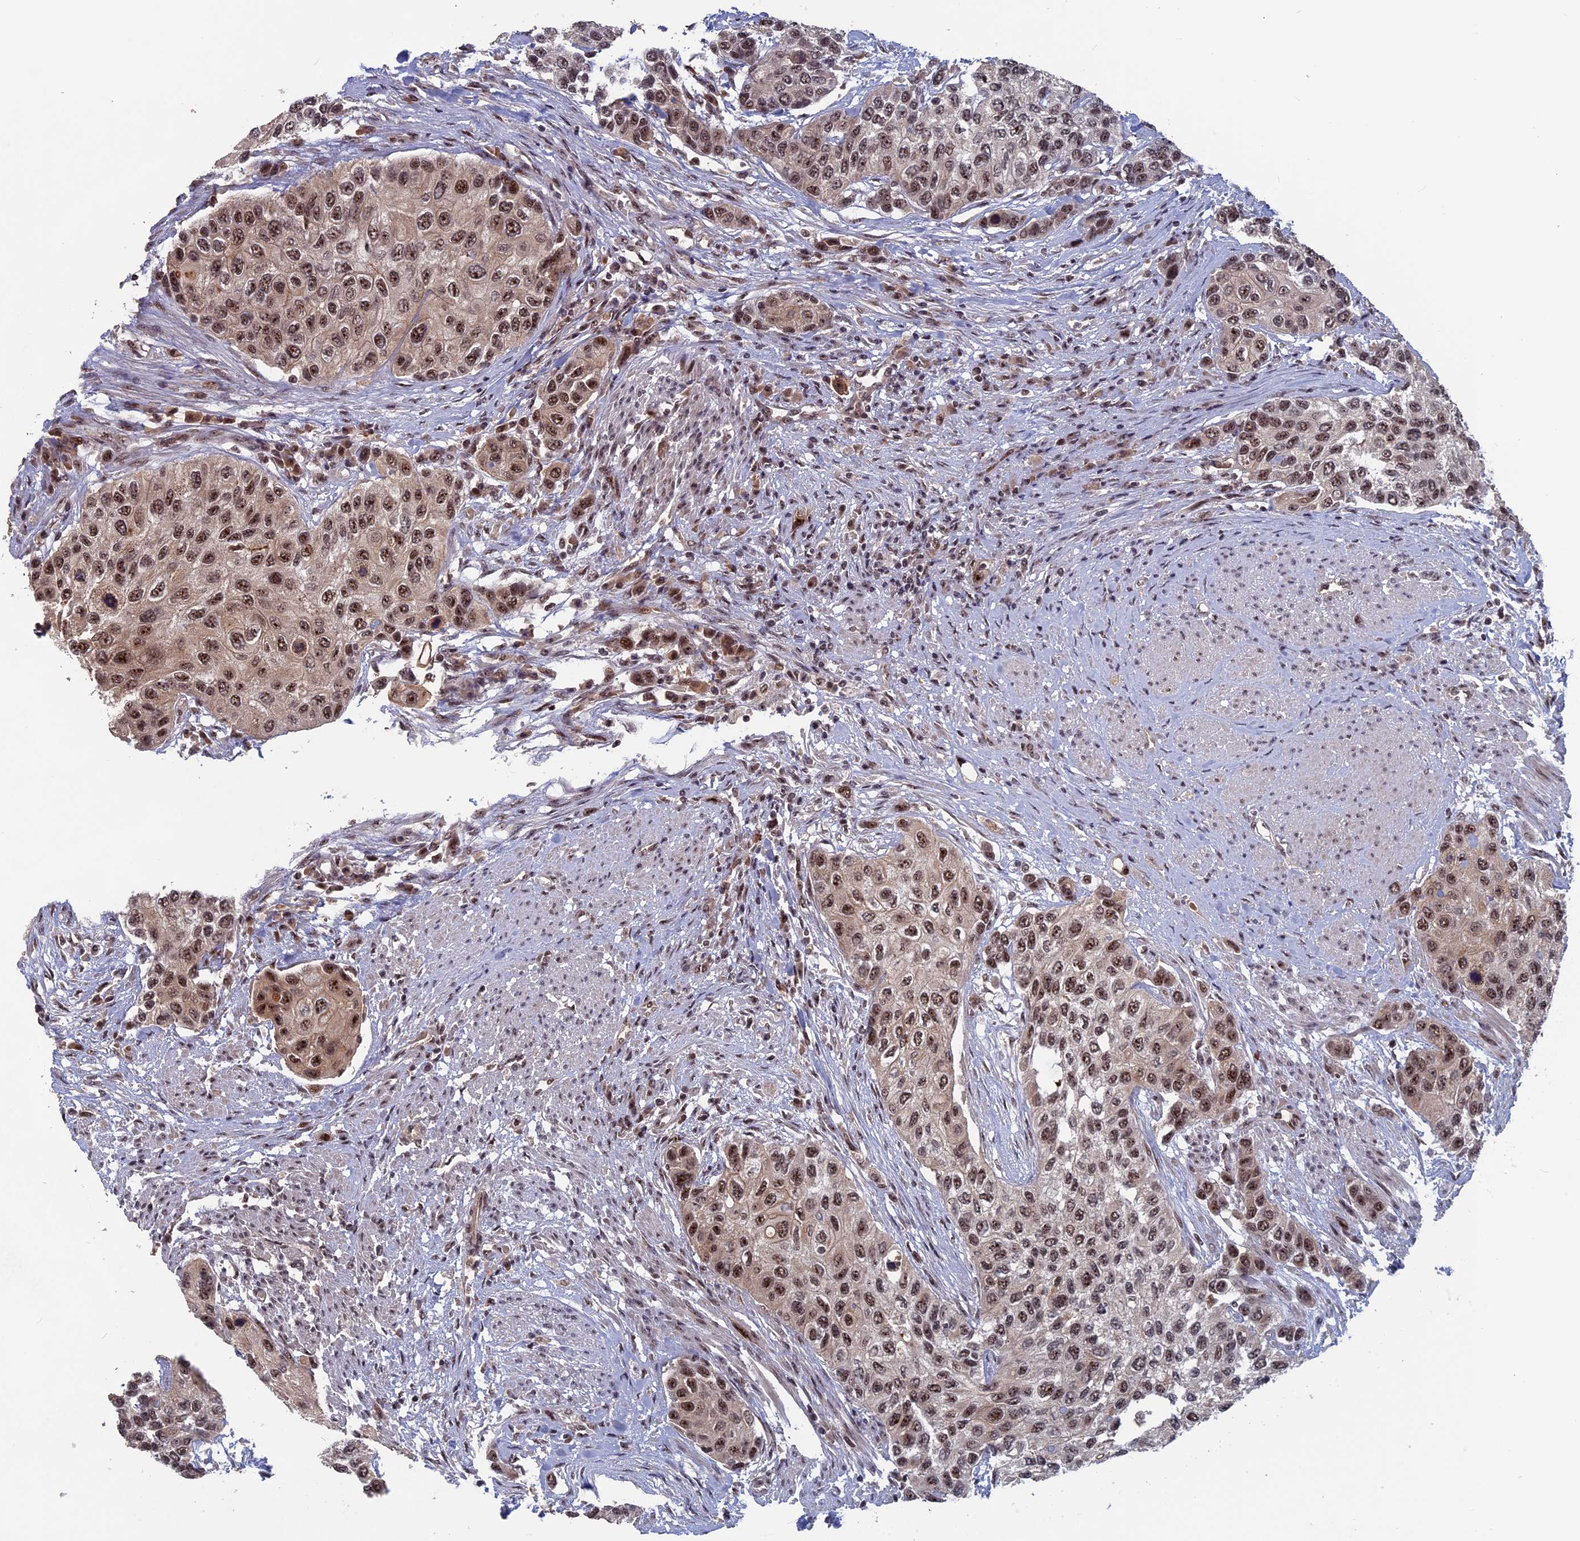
{"staining": {"intensity": "moderate", "quantity": ">75%", "location": "nuclear"}, "tissue": "urothelial cancer", "cell_type": "Tumor cells", "image_type": "cancer", "snomed": [{"axis": "morphology", "description": "Urothelial carcinoma, High grade"}, {"axis": "topography", "description": "Urinary bladder"}], "caption": "The micrograph exhibits a brown stain indicating the presence of a protein in the nuclear of tumor cells in urothelial cancer. Using DAB (brown) and hematoxylin (blue) stains, captured at high magnification using brightfield microscopy.", "gene": "CACTIN", "patient": {"sex": "female", "age": 56}}